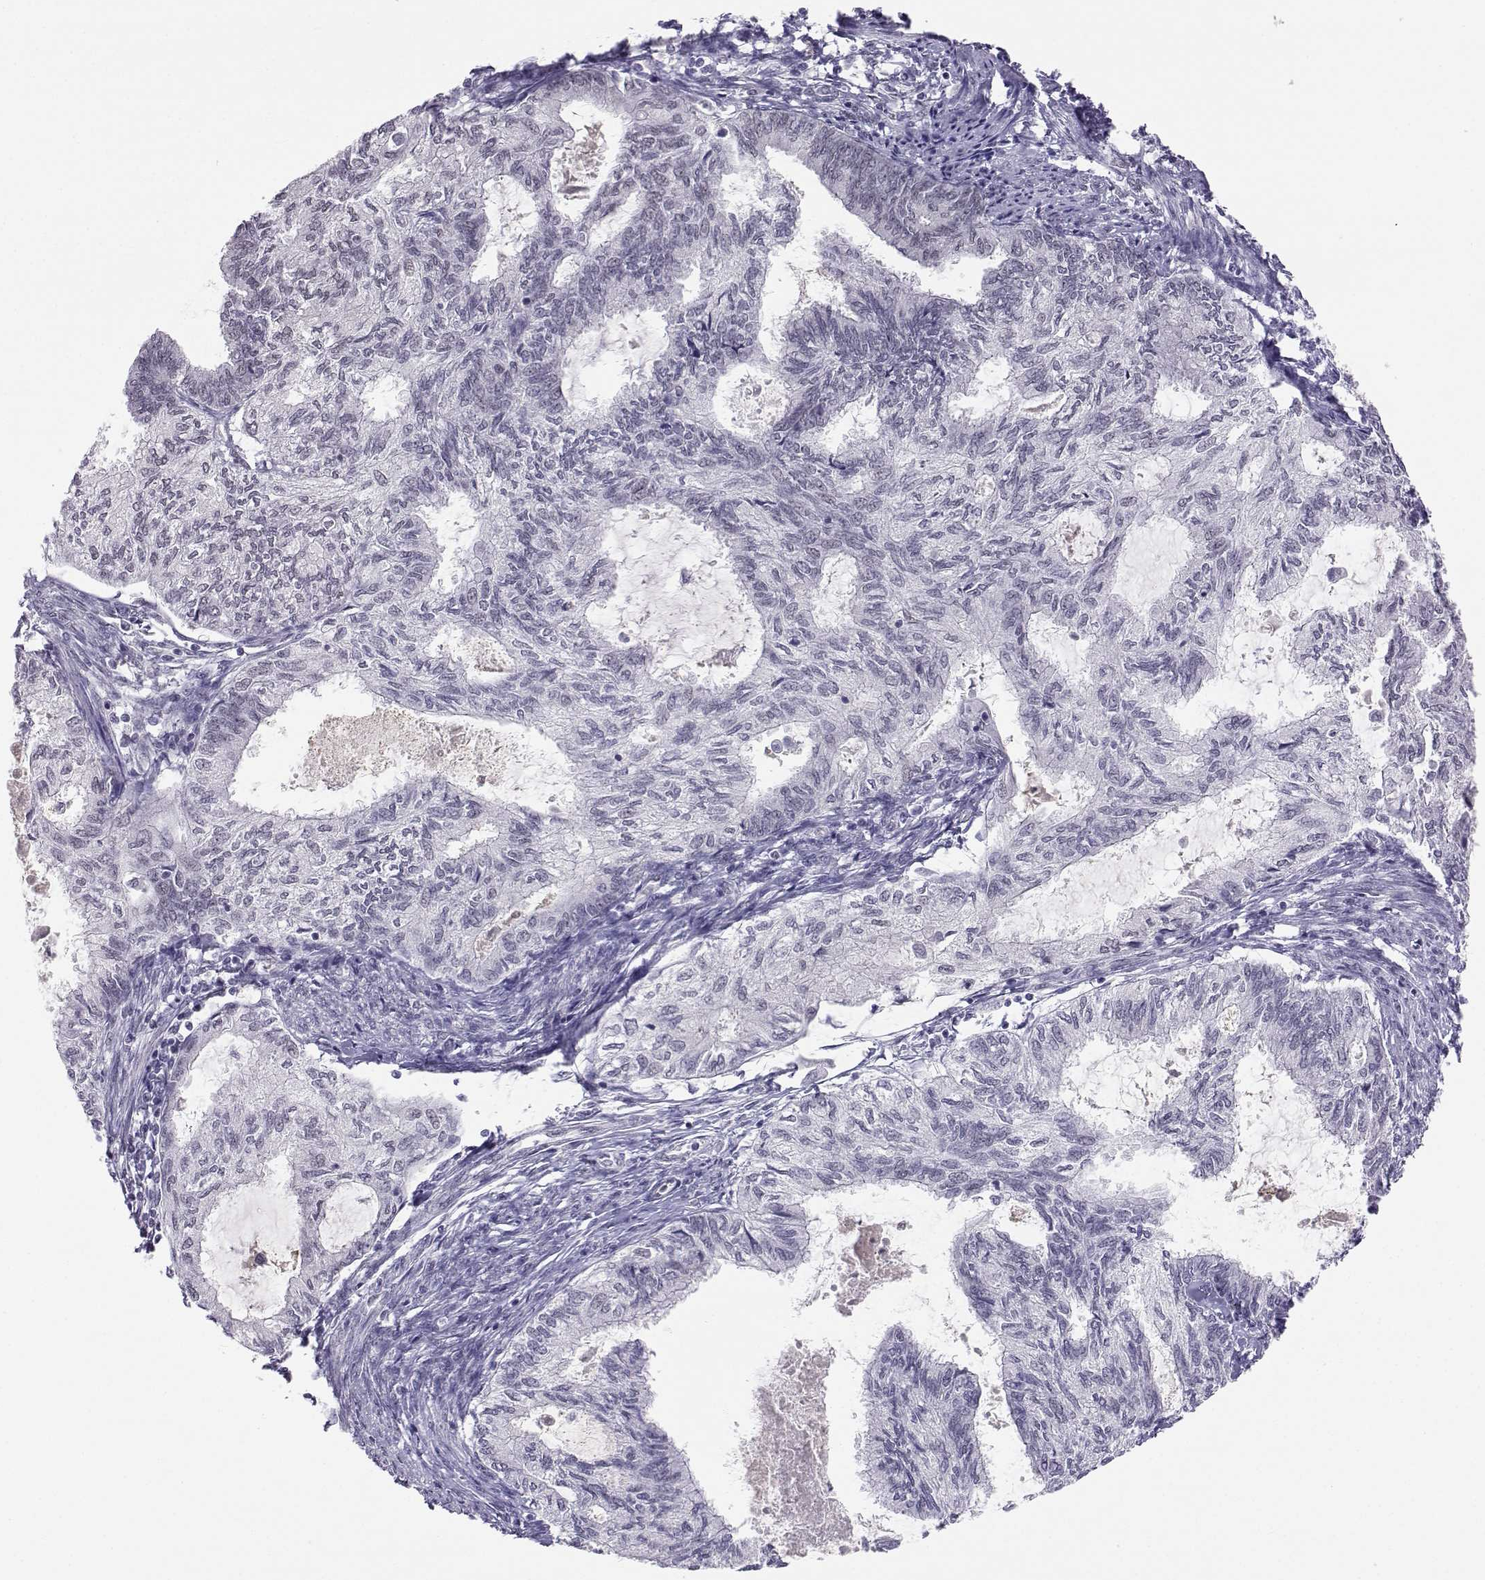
{"staining": {"intensity": "negative", "quantity": "none", "location": "none"}, "tissue": "endometrial cancer", "cell_type": "Tumor cells", "image_type": "cancer", "snomed": [{"axis": "morphology", "description": "Adenocarcinoma, NOS"}, {"axis": "topography", "description": "Endometrium"}], "caption": "A photomicrograph of endometrial cancer stained for a protein displays no brown staining in tumor cells.", "gene": "MED26", "patient": {"sex": "female", "age": 86}}